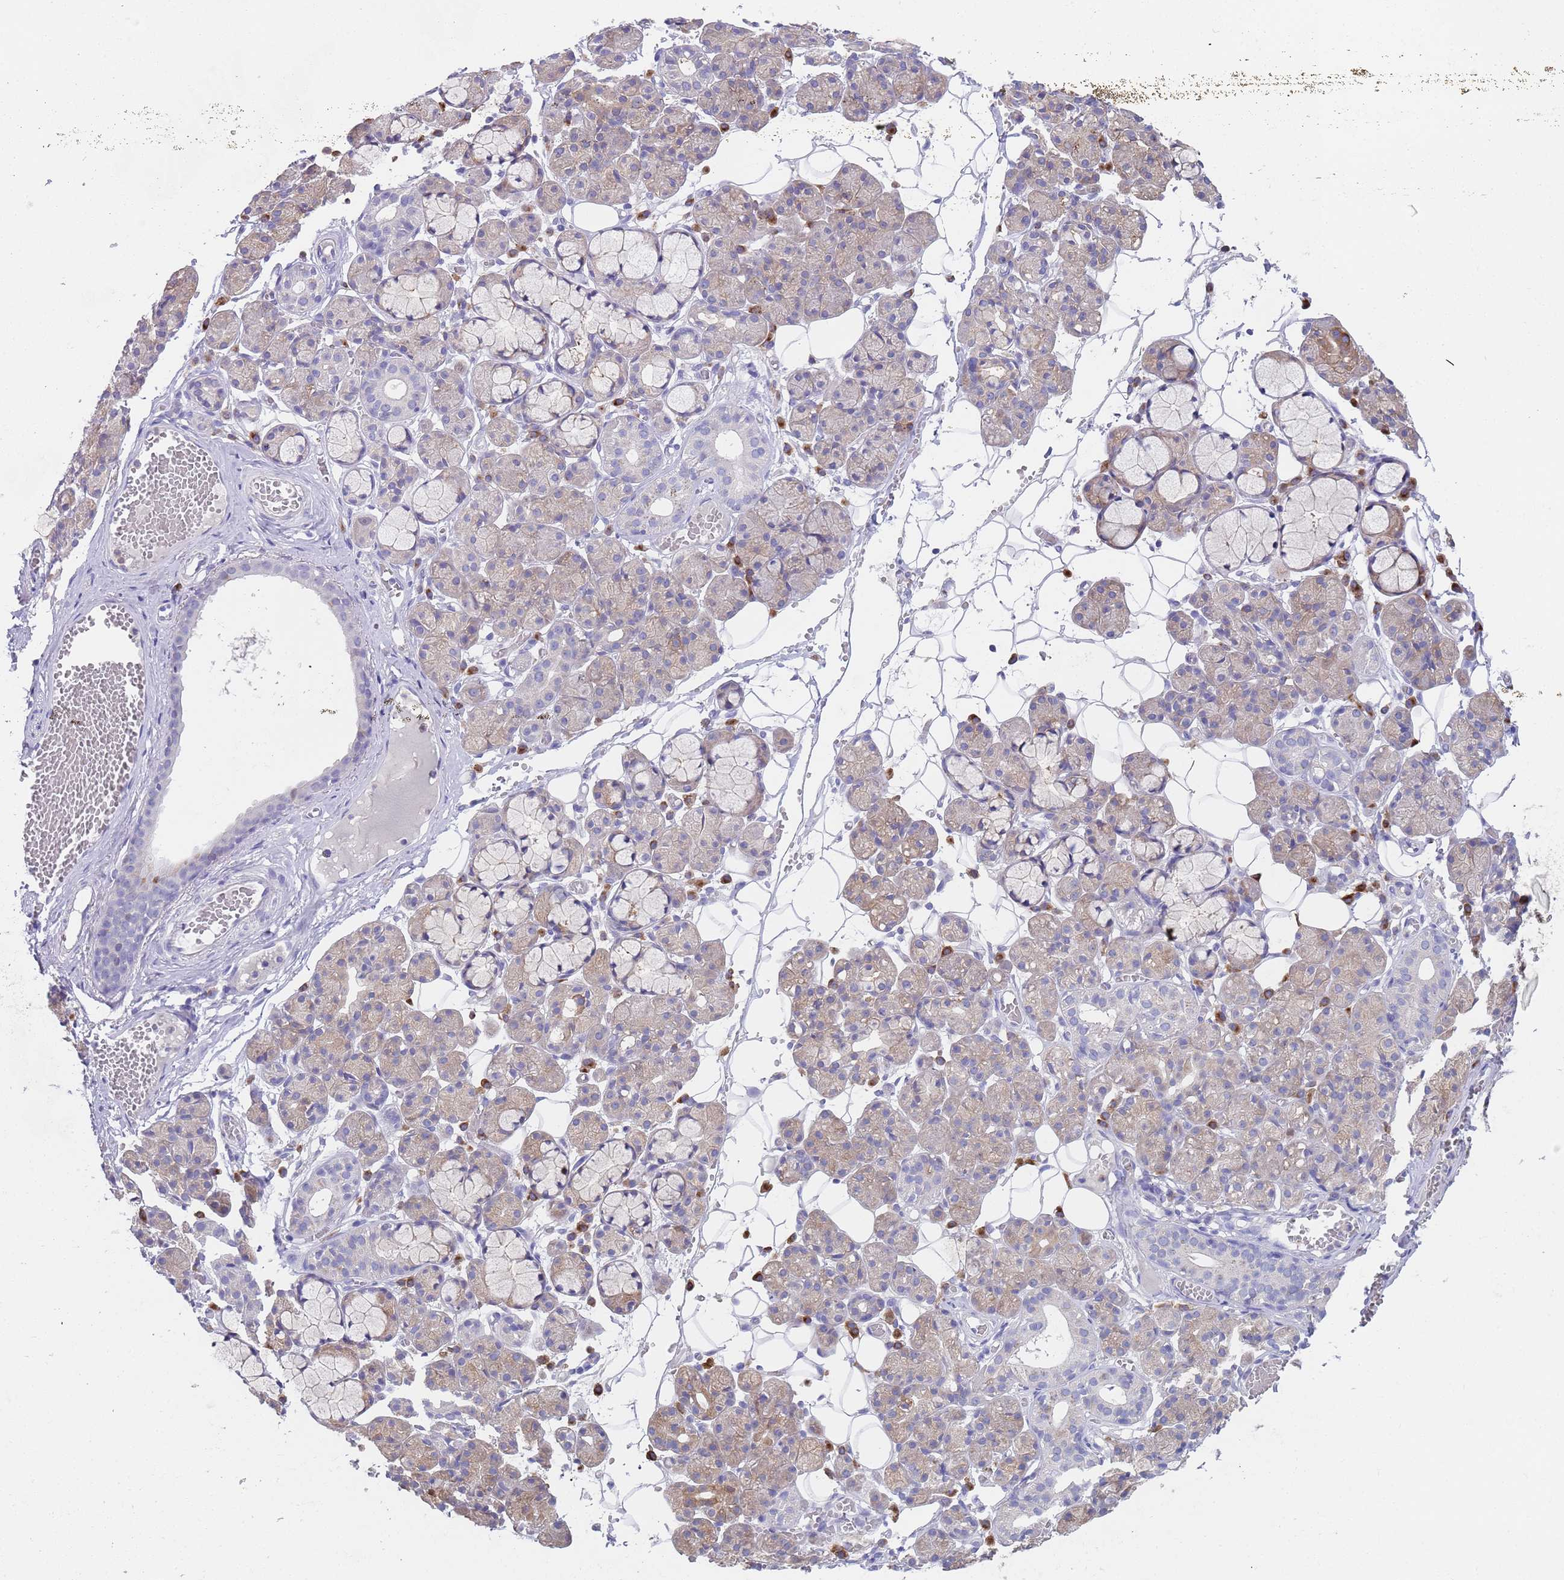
{"staining": {"intensity": "weak", "quantity": "25%-75%", "location": "cytoplasmic/membranous"}, "tissue": "salivary gland", "cell_type": "Glandular cells", "image_type": "normal", "snomed": [{"axis": "morphology", "description": "Normal tissue, NOS"}, {"axis": "topography", "description": "Salivary gland"}], "caption": "High-power microscopy captured an IHC photomicrograph of normal salivary gland, revealing weak cytoplasmic/membranous positivity in about 25%-75% of glandular cells. (Brightfield microscopy of DAB IHC at high magnification).", "gene": "TYW1B", "patient": {"sex": "male", "age": 63}}